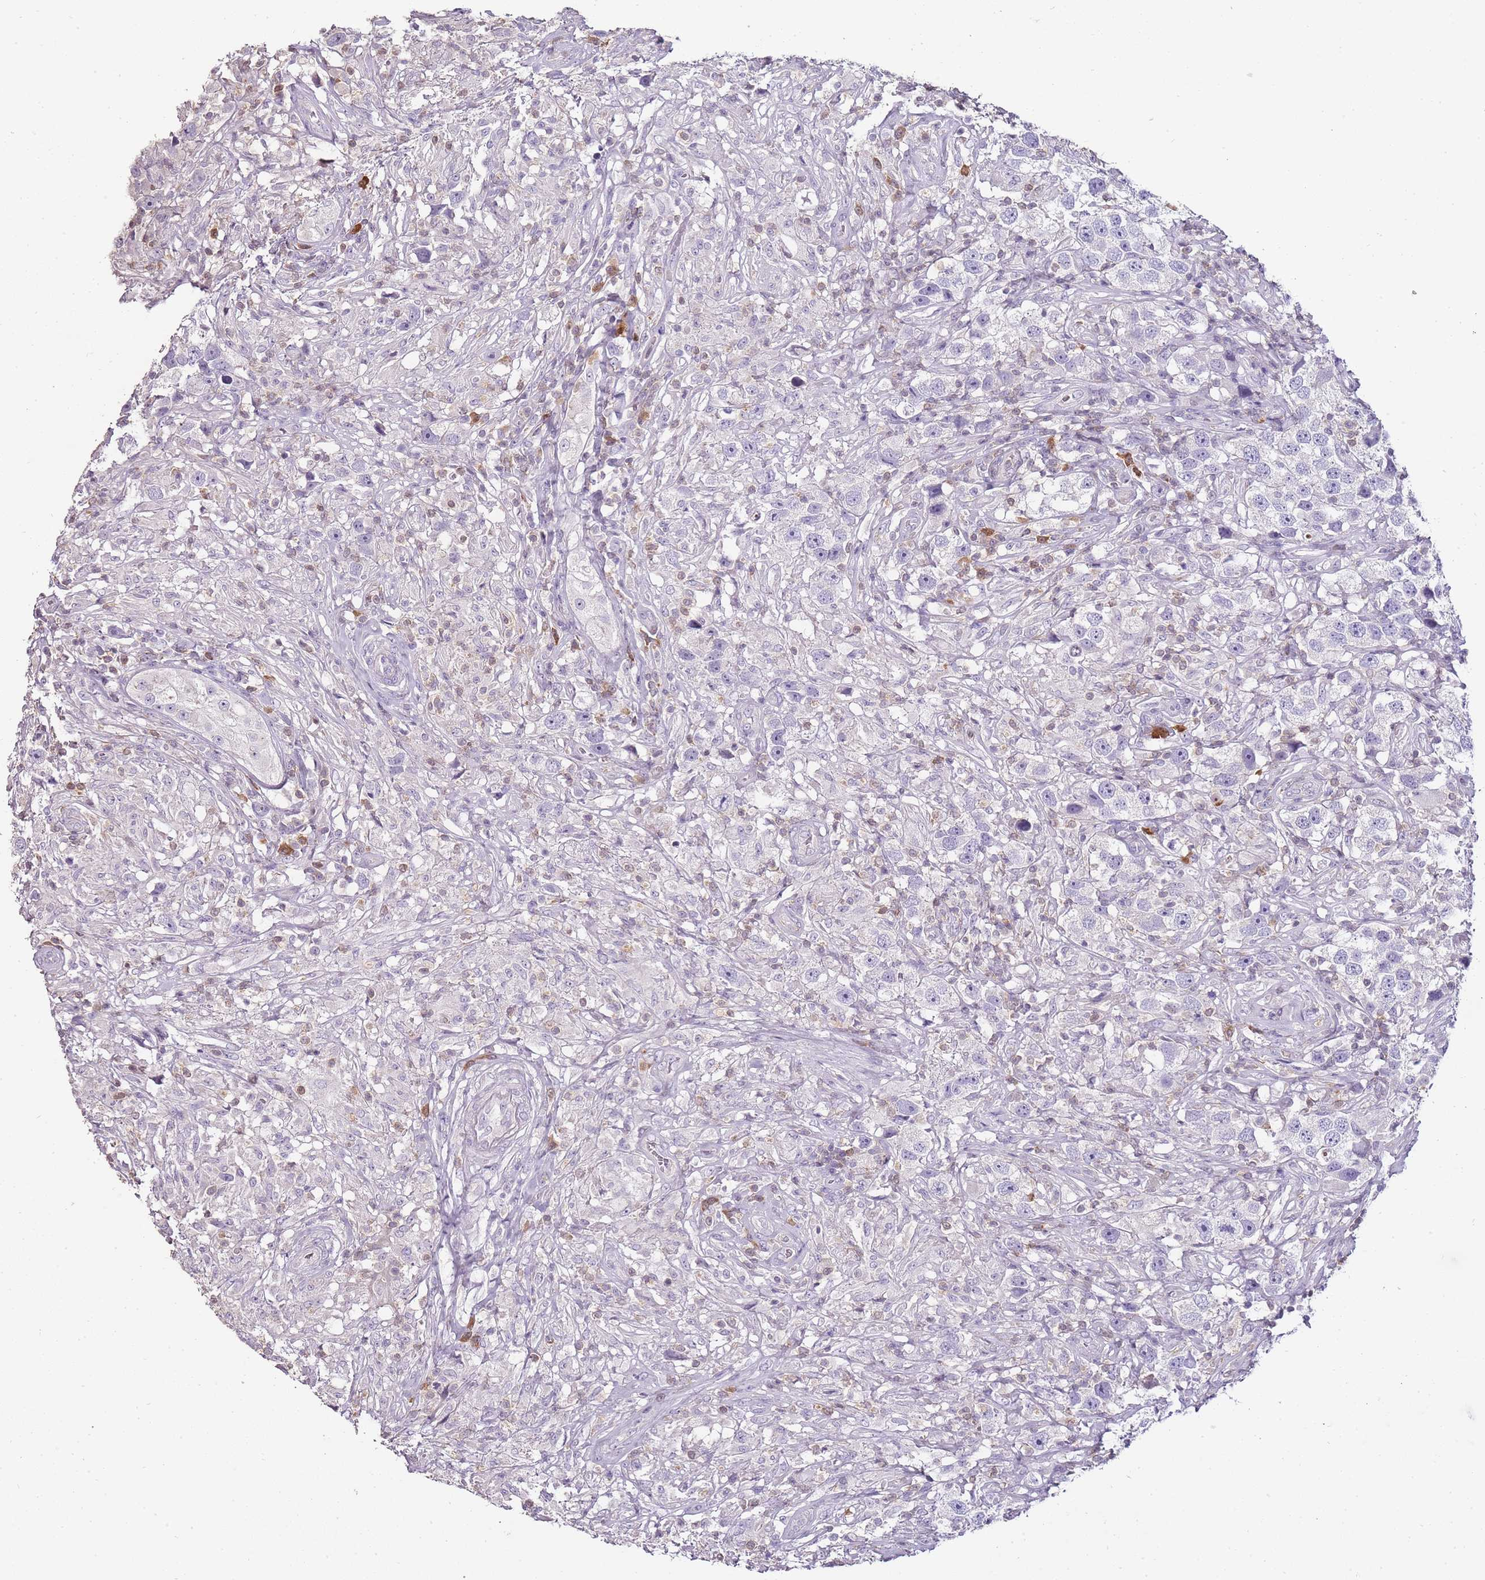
{"staining": {"intensity": "negative", "quantity": "none", "location": "none"}, "tissue": "testis cancer", "cell_type": "Tumor cells", "image_type": "cancer", "snomed": [{"axis": "morphology", "description": "Seminoma, NOS"}, {"axis": "topography", "description": "Testis"}], "caption": "Immunohistochemistry micrograph of human testis cancer stained for a protein (brown), which displays no expression in tumor cells.", "gene": "ZBP1", "patient": {"sex": "male", "age": 49}}